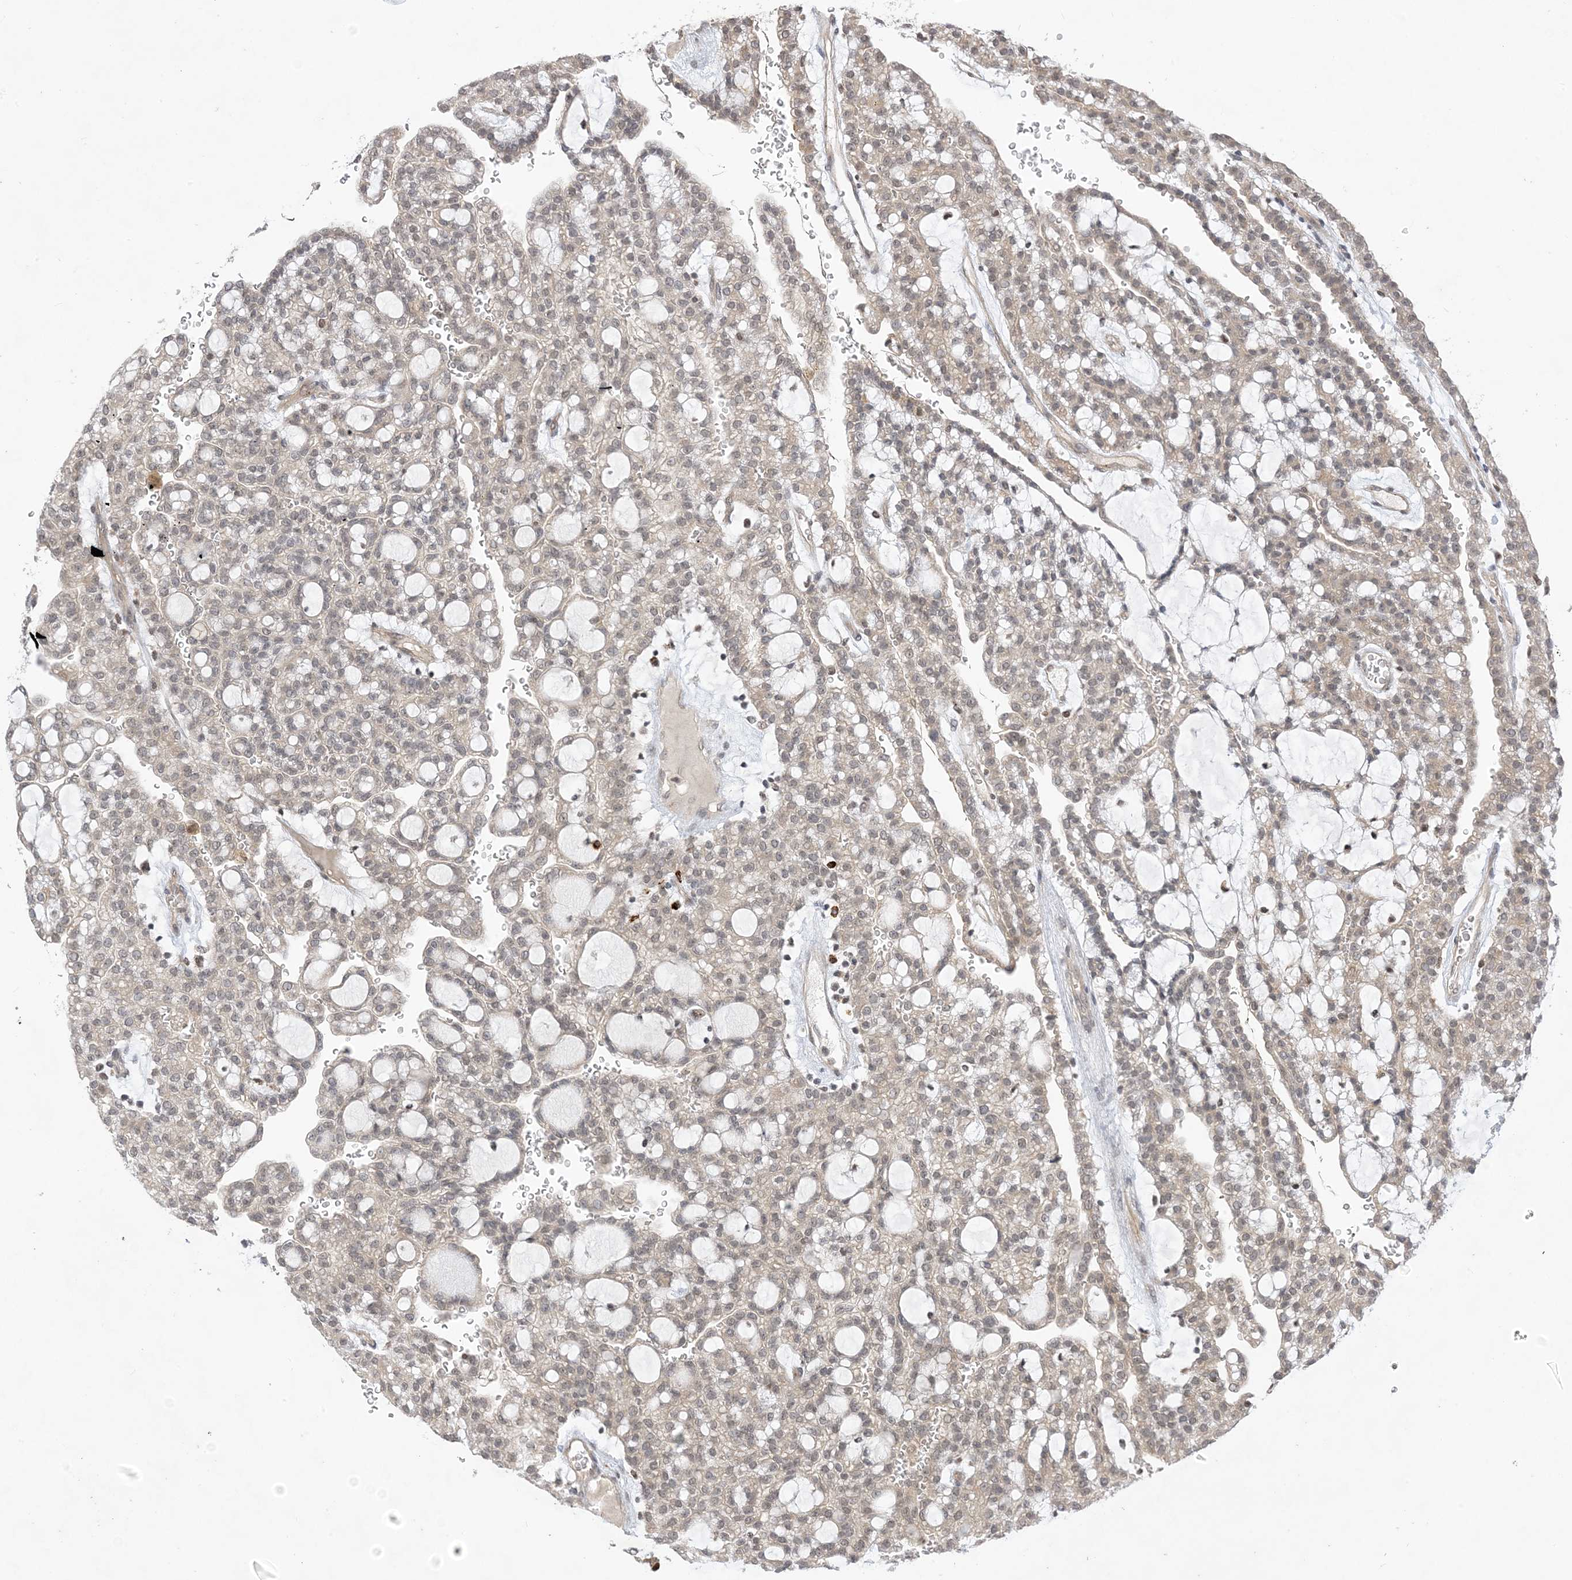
{"staining": {"intensity": "weak", "quantity": "<25%", "location": "nuclear"}, "tissue": "renal cancer", "cell_type": "Tumor cells", "image_type": "cancer", "snomed": [{"axis": "morphology", "description": "Adenocarcinoma, NOS"}, {"axis": "topography", "description": "Kidney"}], "caption": "Renal cancer was stained to show a protein in brown. There is no significant staining in tumor cells. (DAB (3,3'-diaminobenzidine) IHC visualized using brightfield microscopy, high magnification).", "gene": "RANBP9", "patient": {"sex": "male", "age": 63}}